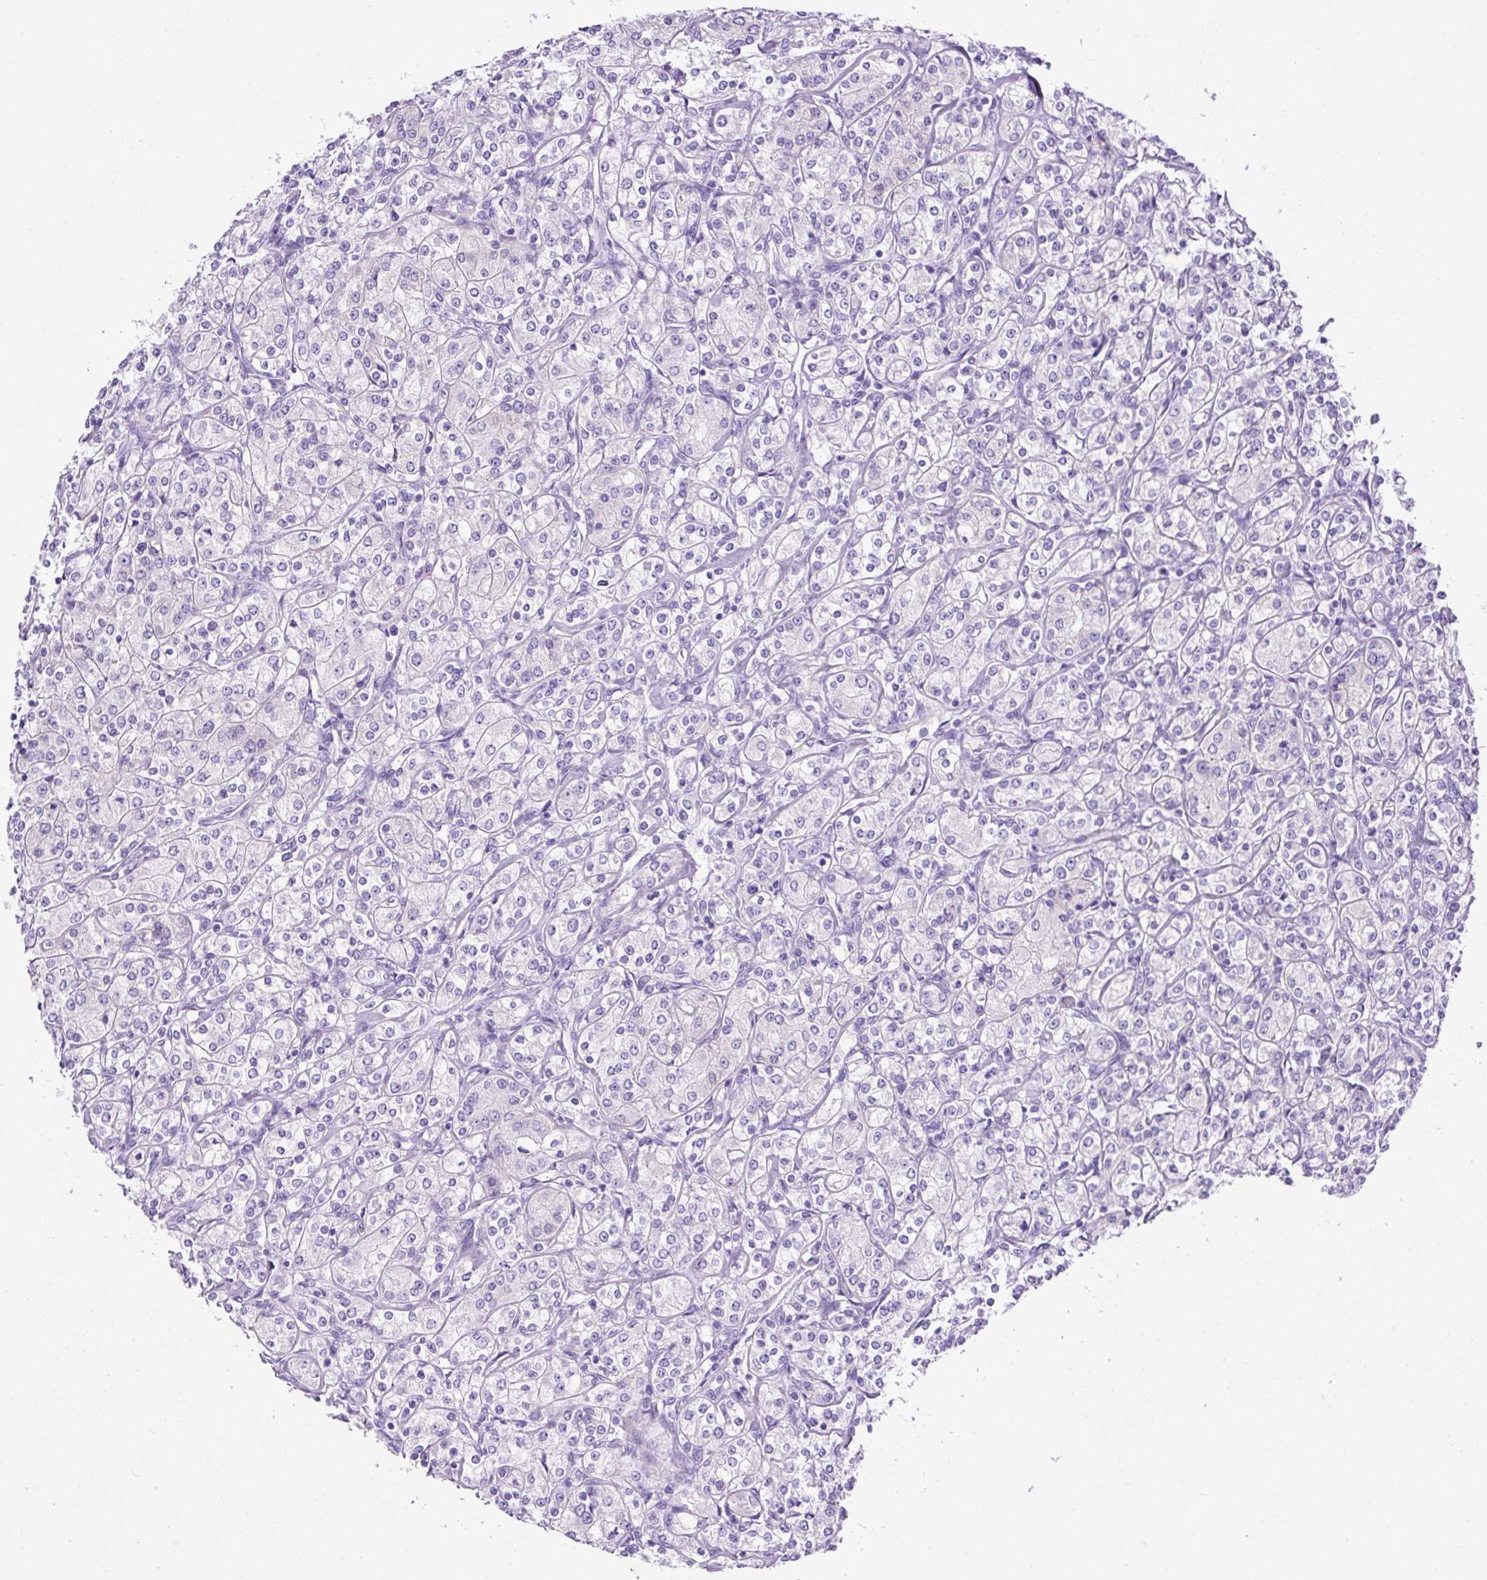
{"staining": {"intensity": "negative", "quantity": "none", "location": "none"}, "tissue": "renal cancer", "cell_type": "Tumor cells", "image_type": "cancer", "snomed": [{"axis": "morphology", "description": "Adenocarcinoma, NOS"}, {"axis": "topography", "description": "Kidney"}], "caption": "Immunohistochemistry micrograph of neoplastic tissue: human renal adenocarcinoma stained with DAB (3,3'-diaminobenzidine) shows no significant protein expression in tumor cells.", "gene": "KRT12", "patient": {"sex": "male", "age": 77}}